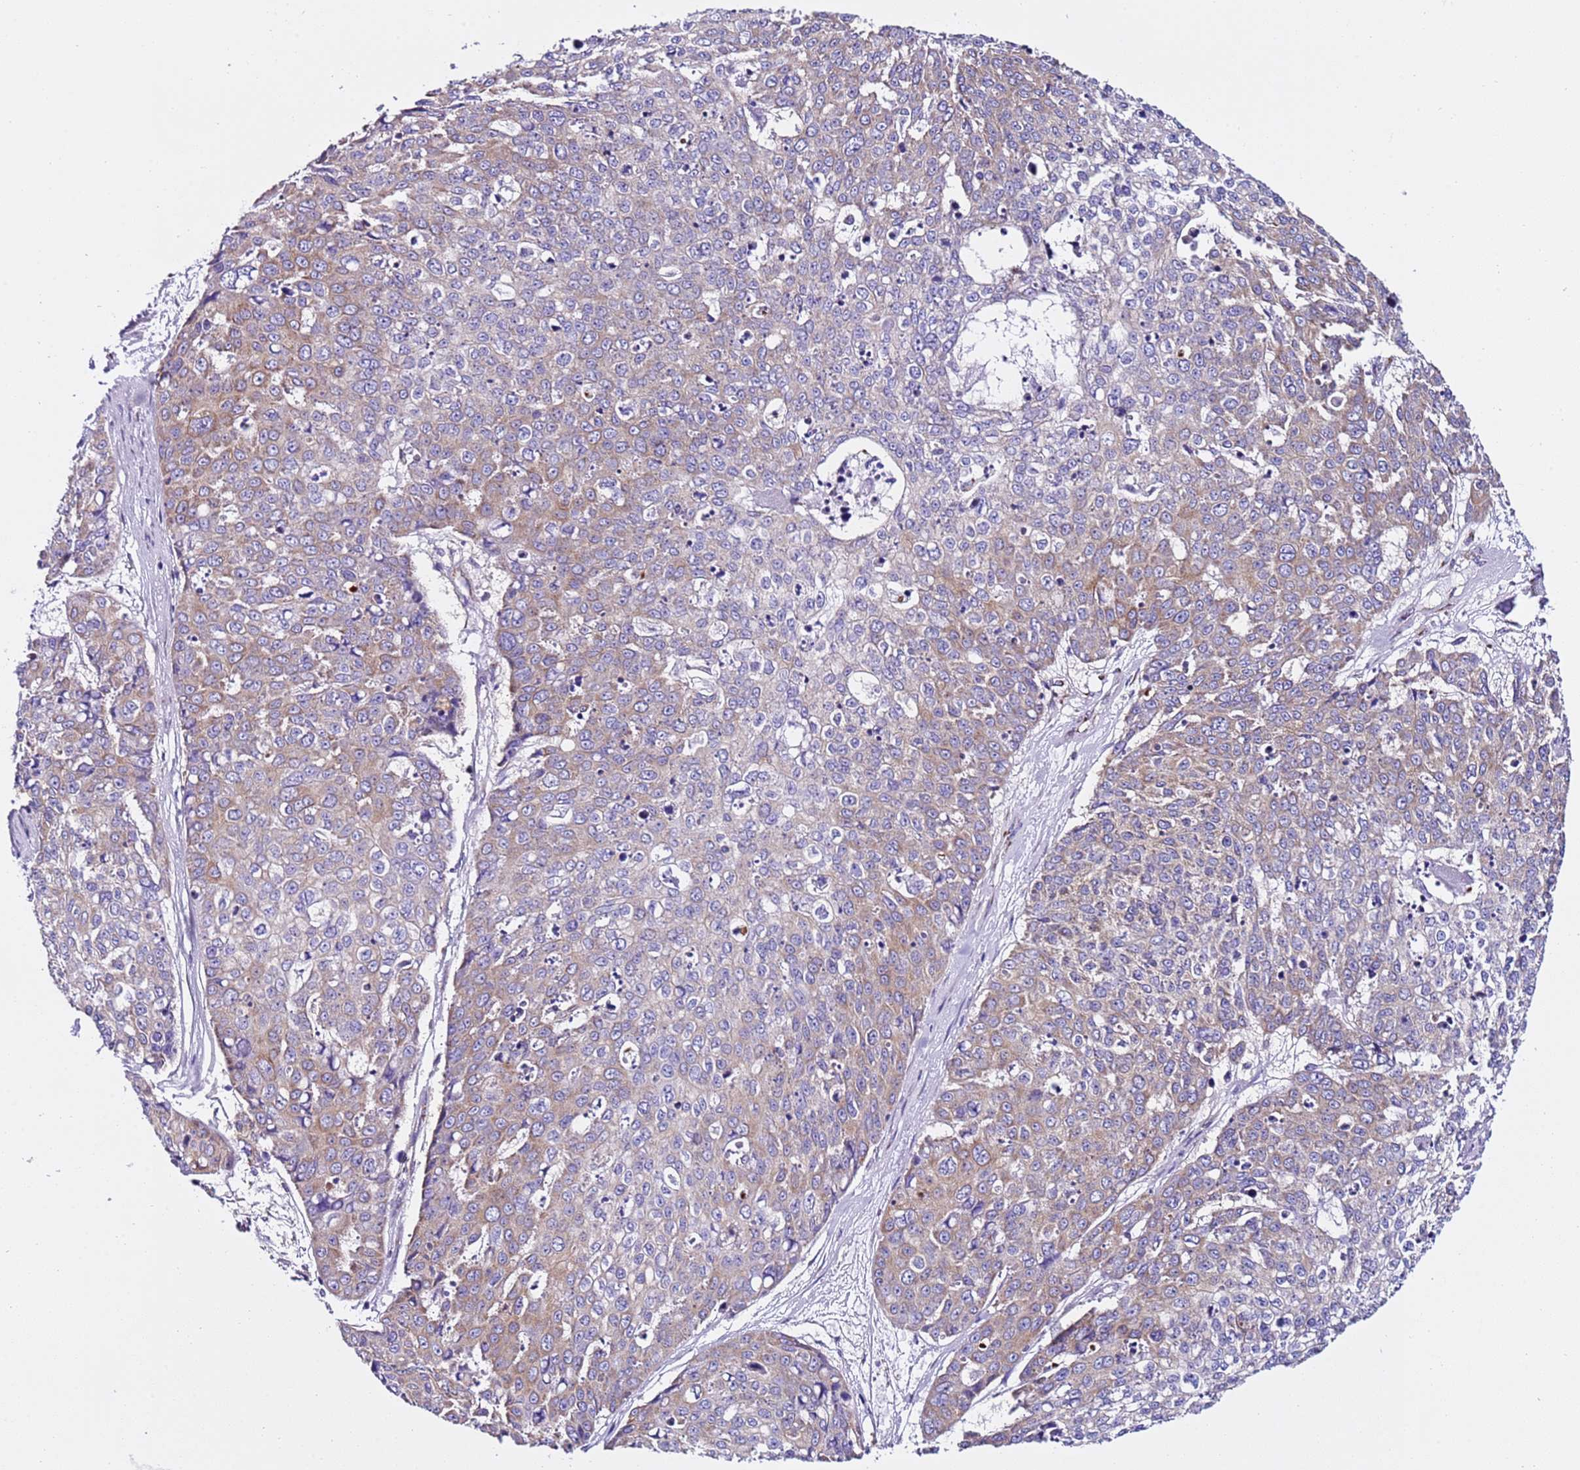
{"staining": {"intensity": "weak", "quantity": "<25%", "location": "cytoplasmic/membranous"}, "tissue": "skin cancer", "cell_type": "Tumor cells", "image_type": "cancer", "snomed": [{"axis": "morphology", "description": "Squamous cell carcinoma, NOS"}, {"axis": "topography", "description": "Skin"}], "caption": "Skin cancer (squamous cell carcinoma) was stained to show a protein in brown. There is no significant staining in tumor cells.", "gene": "VARS1", "patient": {"sex": "female", "age": 44}}